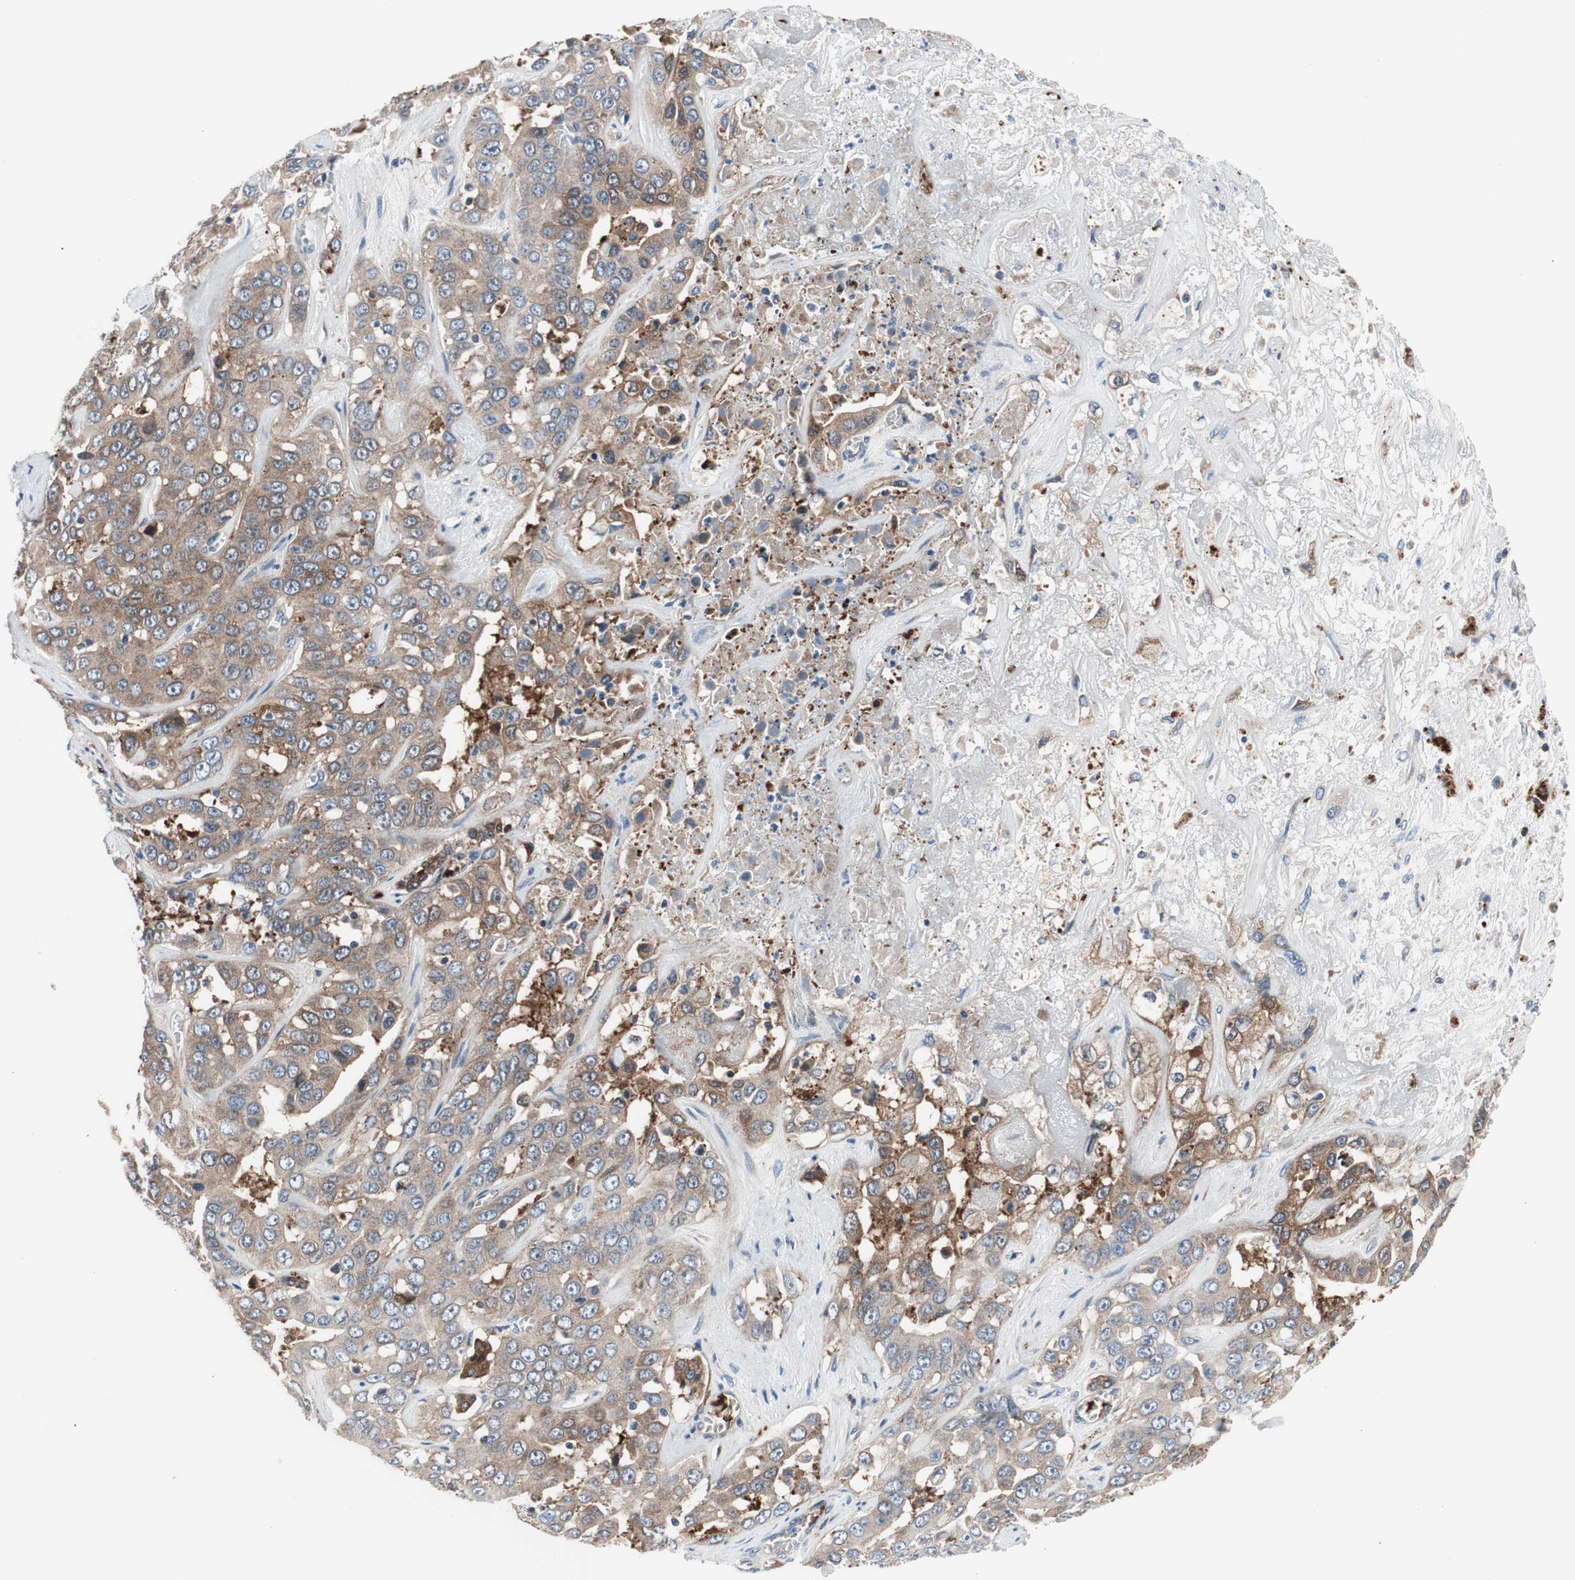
{"staining": {"intensity": "moderate", "quantity": ">75%", "location": "cytoplasmic/membranous"}, "tissue": "liver cancer", "cell_type": "Tumor cells", "image_type": "cancer", "snomed": [{"axis": "morphology", "description": "Cholangiocarcinoma"}, {"axis": "topography", "description": "Liver"}], "caption": "This photomicrograph shows immunohistochemistry staining of liver cancer, with medium moderate cytoplasmic/membranous positivity in approximately >75% of tumor cells.", "gene": "PRDX2", "patient": {"sex": "female", "age": 52}}